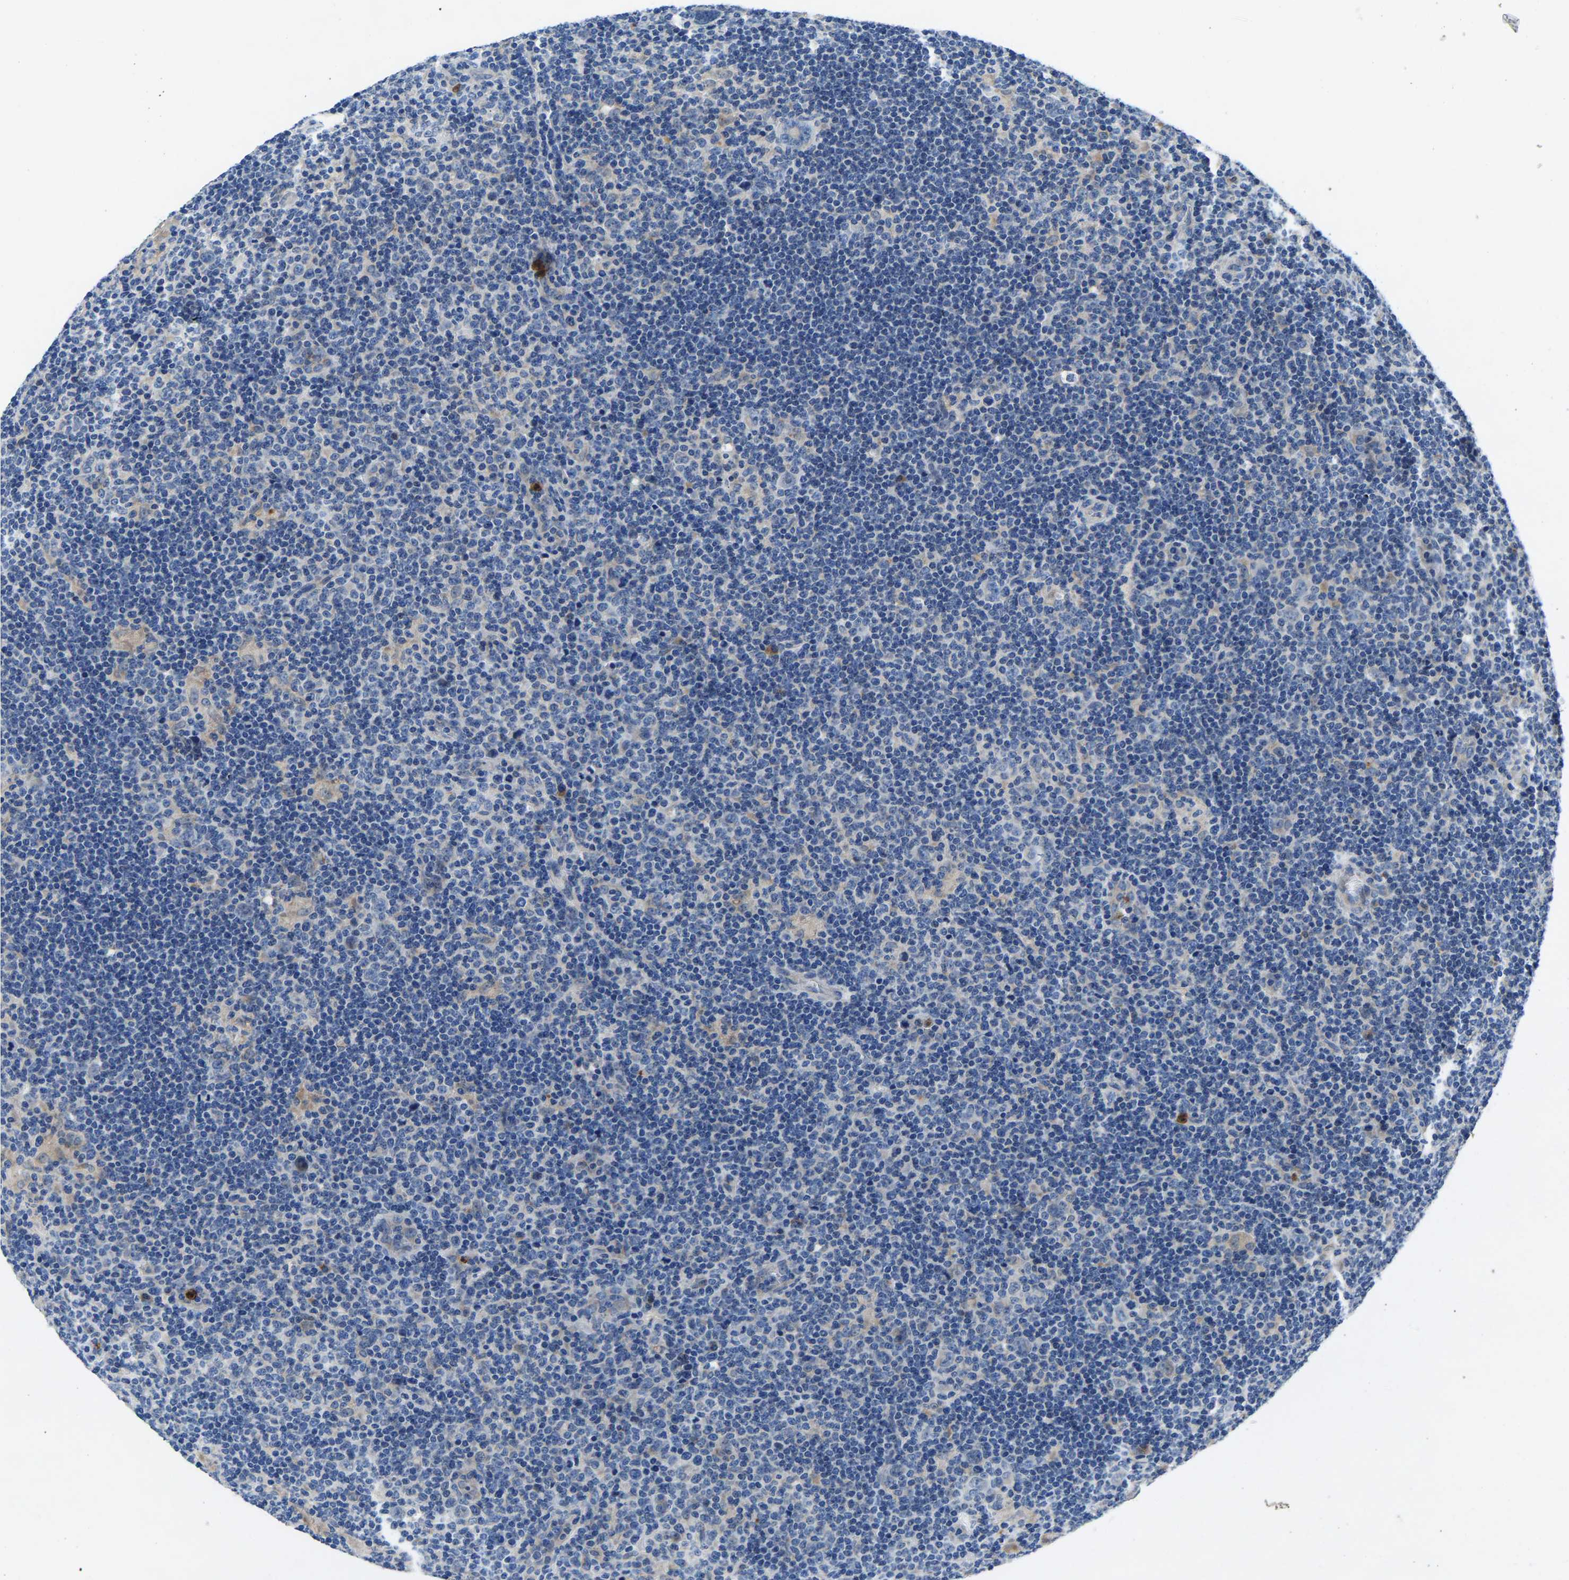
{"staining": {"intensity": "negative", "quantity": "none", "location": "none"}, "tissue": "lymphoma", "cell_type": "Tumor cells", "image_type": "cancer", "snomed": [{"axis": "morphology", "description": "Hodgkin's disease, NOS"}, {"axis": "topography", "description": "Lymph node"}], "caption": "IHC of human lymphoma displays no staining in tumor cells. Nuclei are stained in blue.", "gene": "TOR1B", "patient": {"sex": "female", "age": 57}}